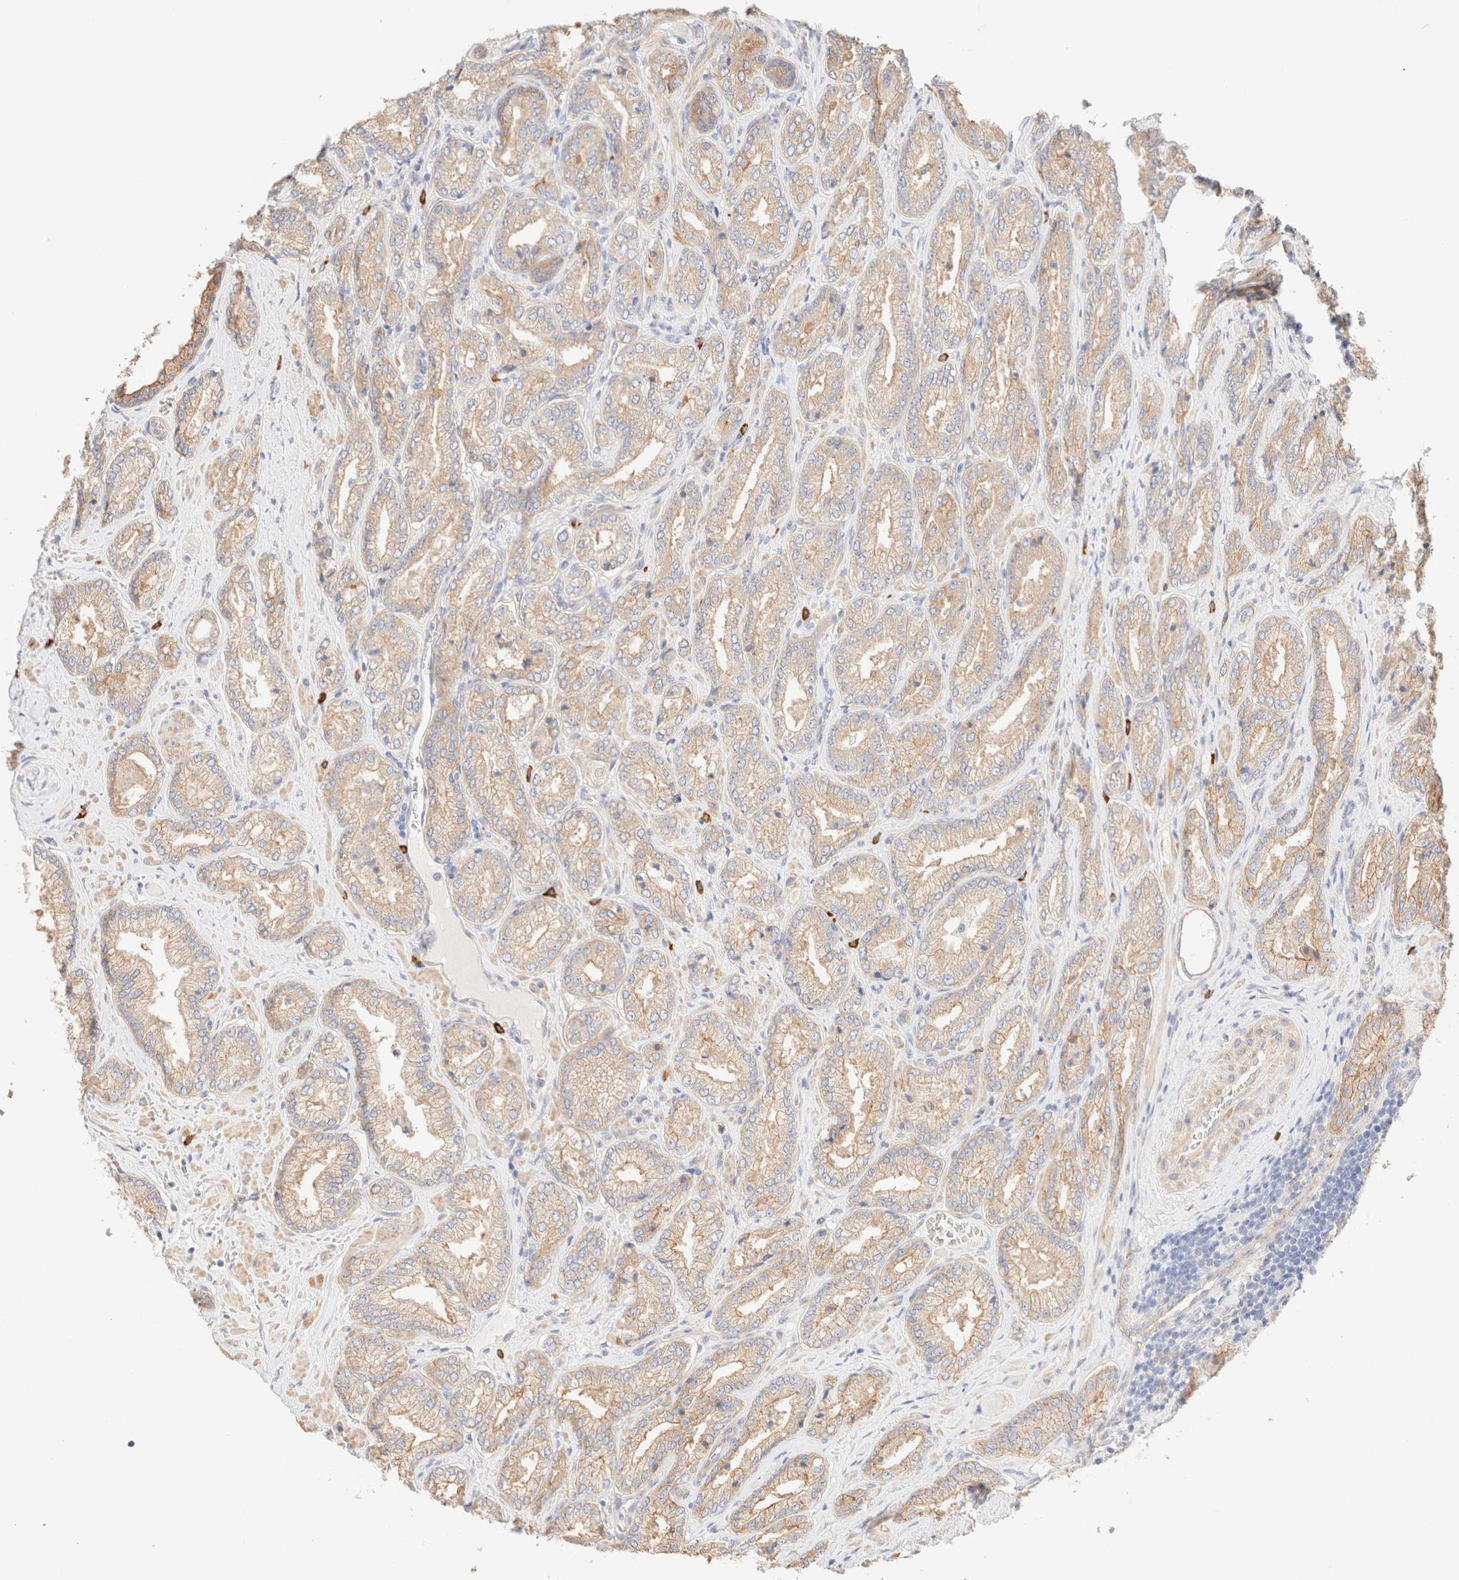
{"staining": {"intensity": "weak", "quantity": ">75%", "location": "cytoplasmic/membranous"}, "tissue": "prostate cancer", "cell_type": "Tumor cells", "image_type": "cancer", "snomed": [{"axis": "morphology", "description": "Adenocarcinoma, Low grade"}, {"axis": "topography", "description": "Prostate"}], "caption": "Prostate low-grade adenocarcinoma stained for a protein shows weak cytoplasmic/membranous positivity in tumor cells.", "gene": "NIBAN2", "patient": {"sex": "male", "age": 62}}